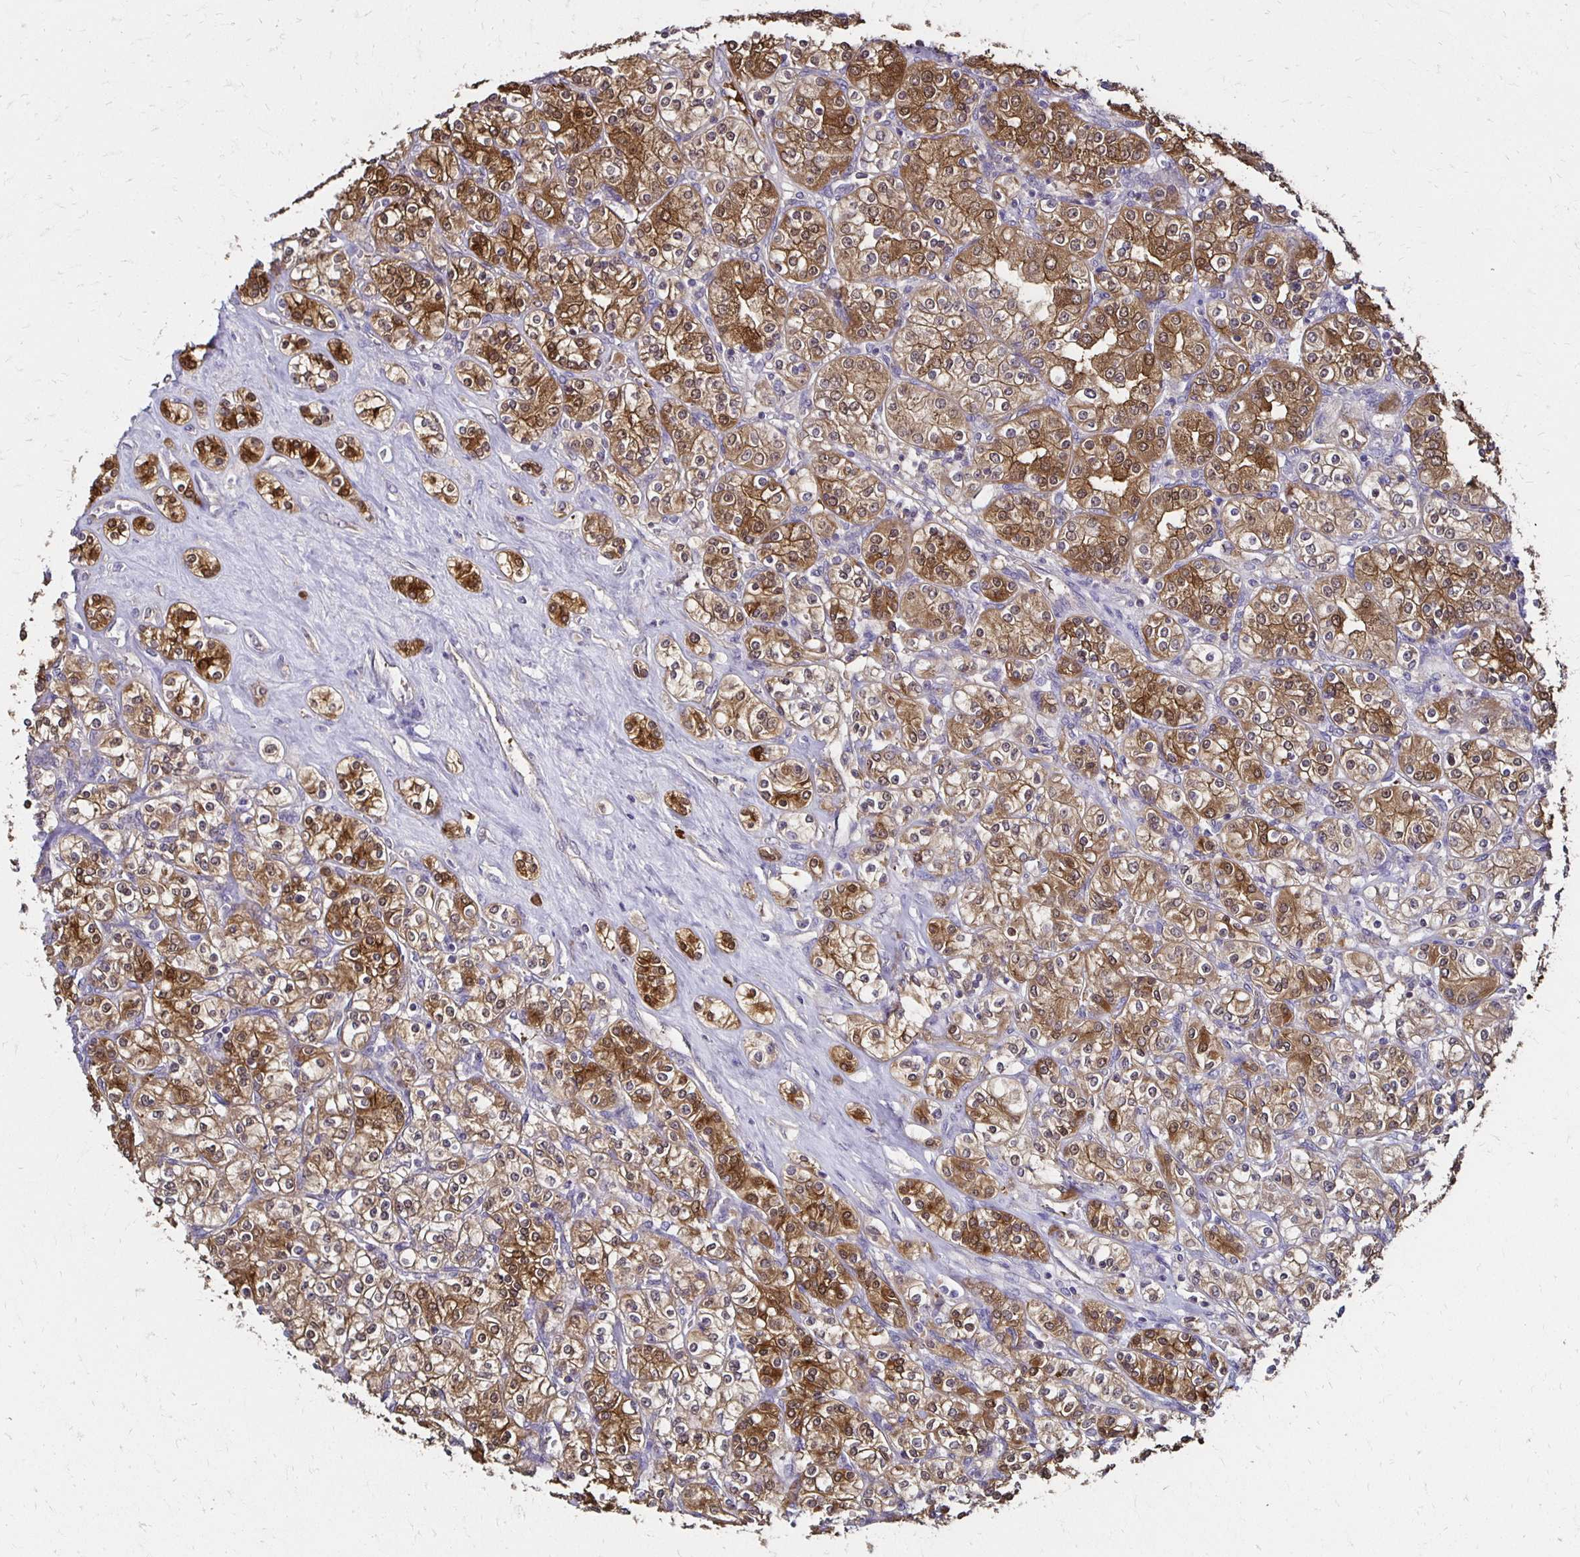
{"staining": {"intensity": "moderate", "quantity": ">75%", "location": "cytoplasmic/membranous,nuclear"}, "tissue": "renal cancer", "cell_type": "Tumor cells", "image_type": "cancer", "snomed": [{"axis": "morphology", "description": "Adenocarcinoma, NOS"}, {"axis": "topography", "description": "Kidney"}], "caption": "This is a micrograph of immunohistochemistry staining of renal cancer (adenocarcinoma), which shows moderate expression in the cytoplasmic/membranous and nuclear of tumor cells.", "gene": "TXN", "patient": {"sex": "male", "age": 77}}